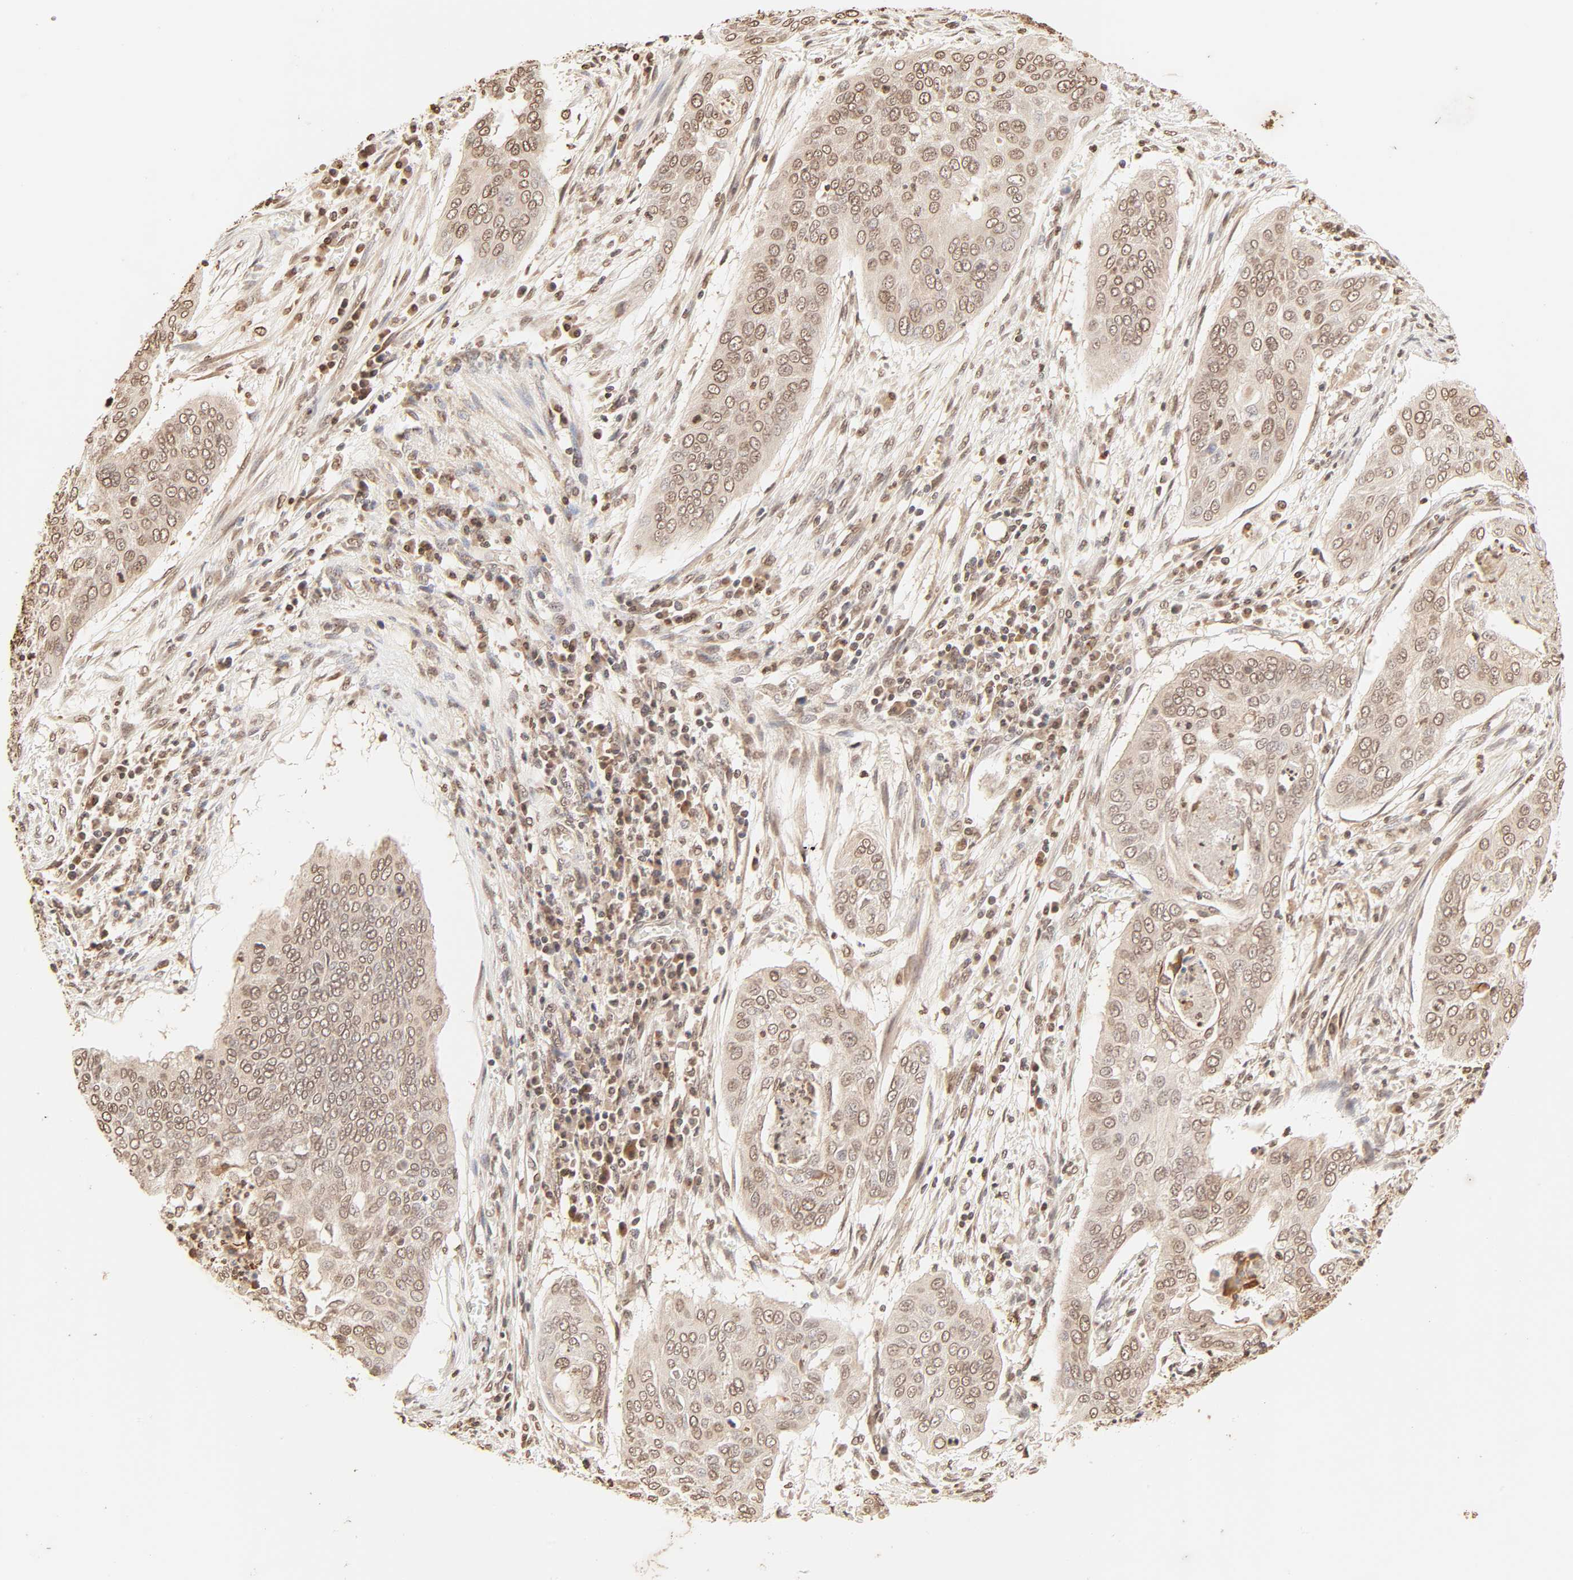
{"staining": {"intensity": "moderate", "quantity": ">75%", "location": "cytoplasmic/membranous,nuclear"}, "tissue": "cervical cancer", "cell_type": "Tumor cells", "image_type": "cancer", "snomed": [{"axis": "morphology", "description": "Squamous cell carcinoma, NOS"}, {"axis": "topography", "description": "Cervix"}], "caption": "Immunohistochemistry of human cervical cancer (squamous cell carcinoma) displays medium levels of moderate cytoplasmic/membranous and nuclear staining in about >75% of tumor cells.", "gene": "TBL1X", "patient": {"sex": "female", "age": 39}}